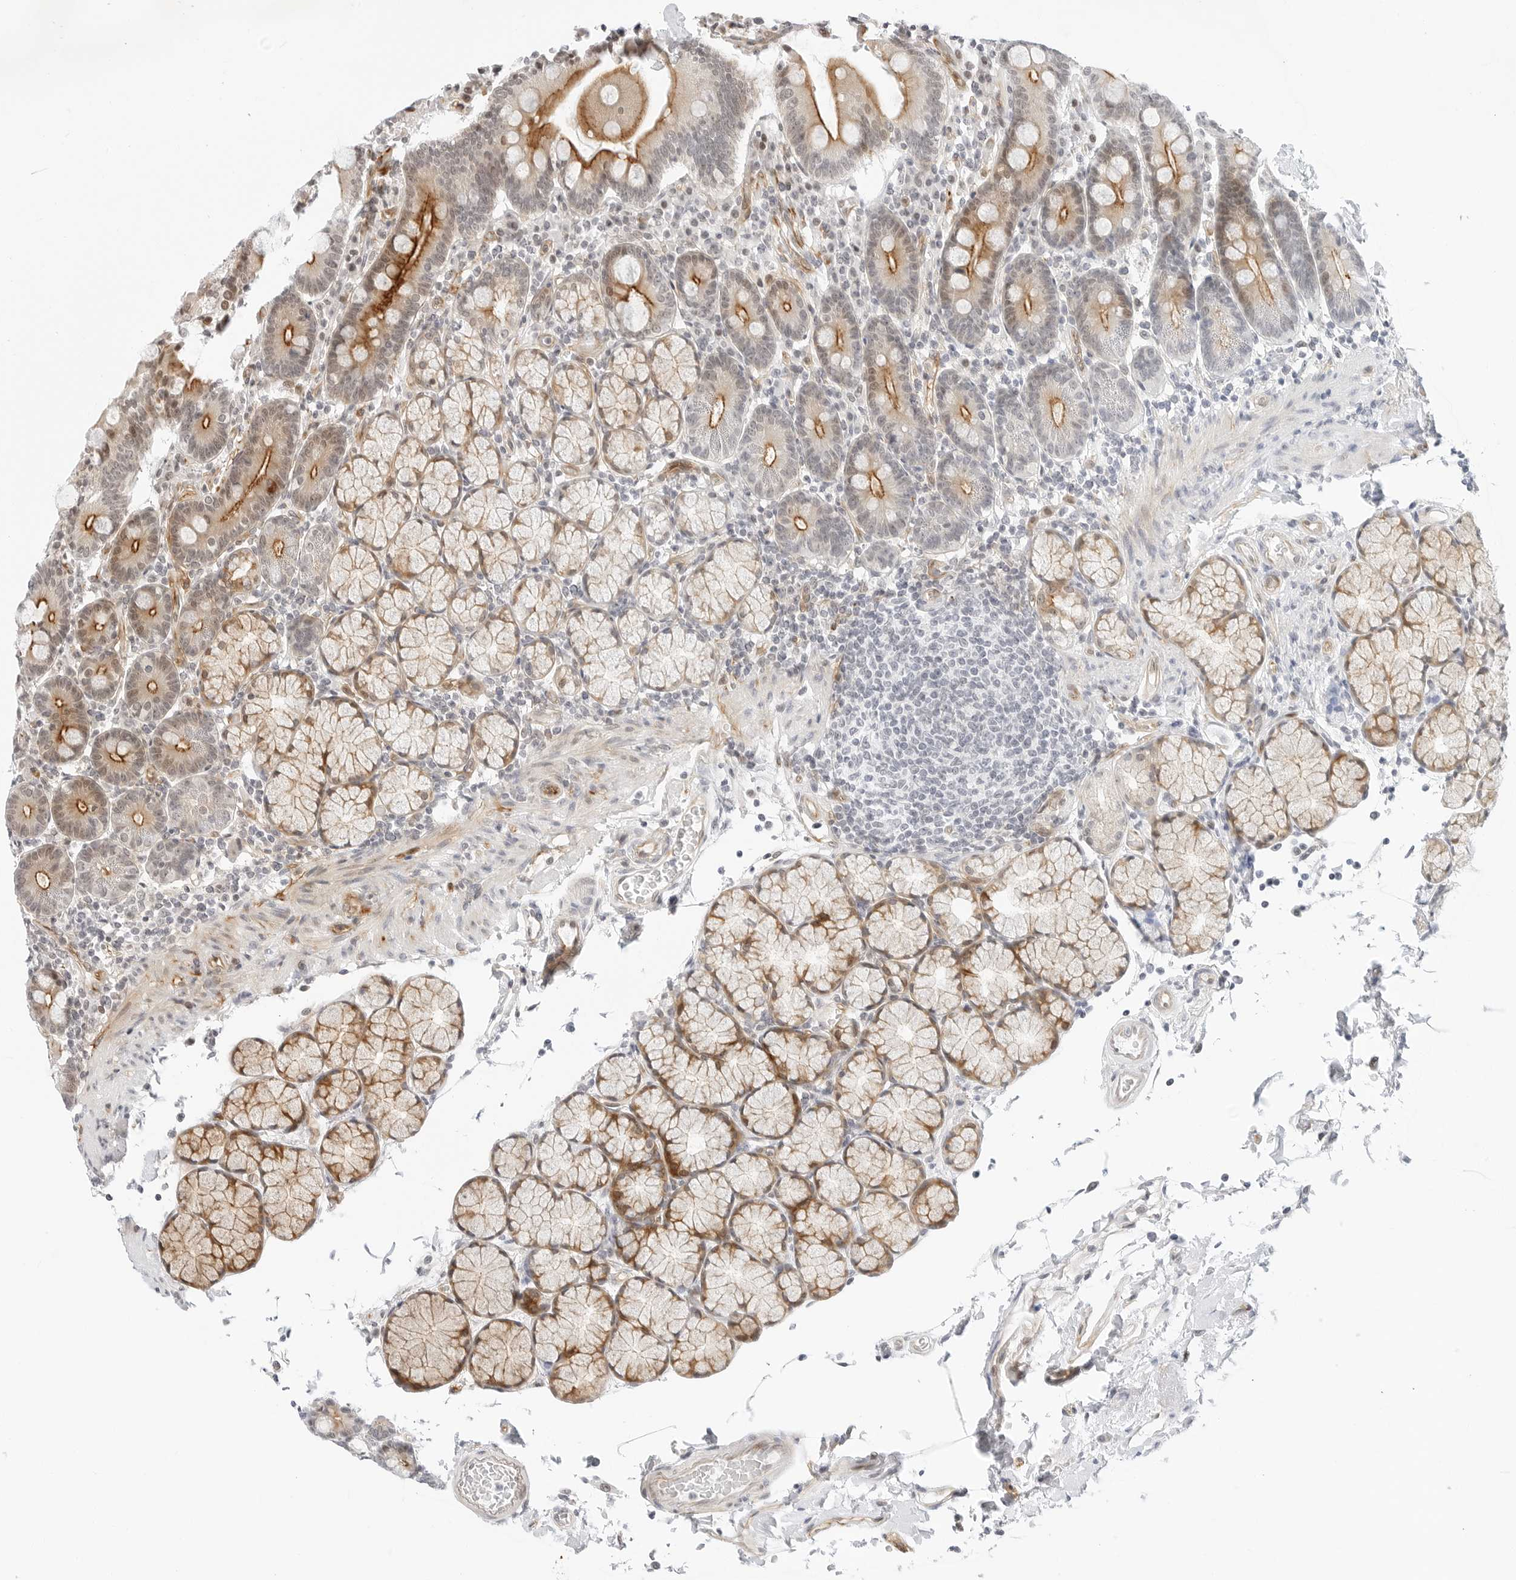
{"staining": {"intensity": "moderate", "quantity": "25%-75%", "location": "cytoplasmic/membranous,nuclear"}, "tissue": "duodenum", "cell_type": "Glandular cells", "image_type": "normal", "snomed": [{"axis": "morphology", "description": "Normal tissue, NOS"}, {"axis": "topography", "description": "Small intestine, NOS"}], "caption": "An immunohistochemistry (IHC) photomicrograph of unremarkable tissue is shown. Protein staining in brown labels moderate cytoplasmic/membranous,nuclear positivity in duodenum within glandular cells. The staining was performed using DAB (3,3'-diaminobenzidine) to visualize the protein expression in brown, while the nuclei were stained in blue with hematoxylin (Magnification: 20x).", "gene": "ZNF613", "patient": {"sex": "female", "age": 71}}